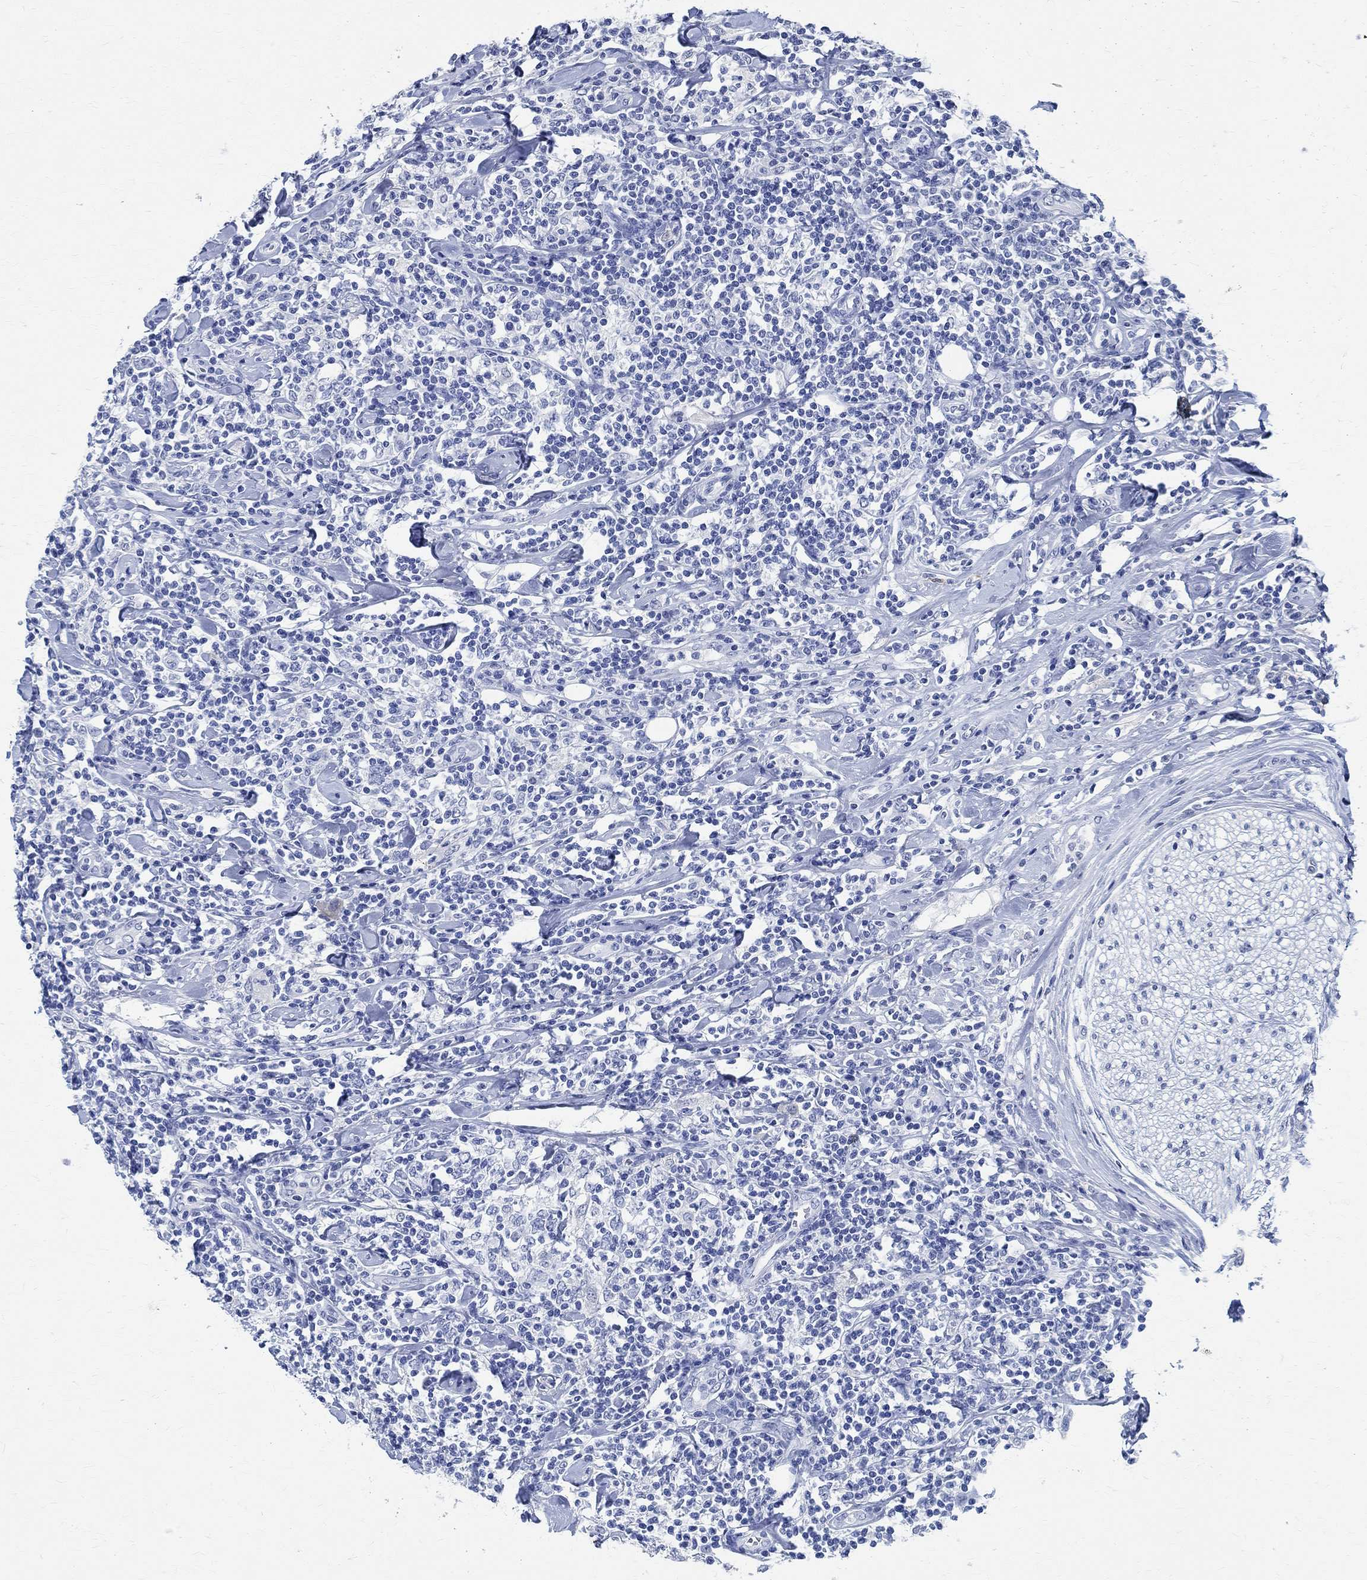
{"staining": {"intensity": "negative", "quantity": "none", "location": "none"}, "tissue": "lymphoma", "cell_type": "Tumor cells", "image_type": "cancer", "snomed": [{"axis": "morphology", "description": "Malignant lymphoma, non-Hodgkin's type, High grade"}, {"axis": "topography", "description": "Lymph node"}], "caption": "Tumor cells show no significant protein staining in malignant lymphoma, non-Hodgkin's type (high-grade).", "gene": "TMEM221", "patient": {"sex": "female", "age": 84}}